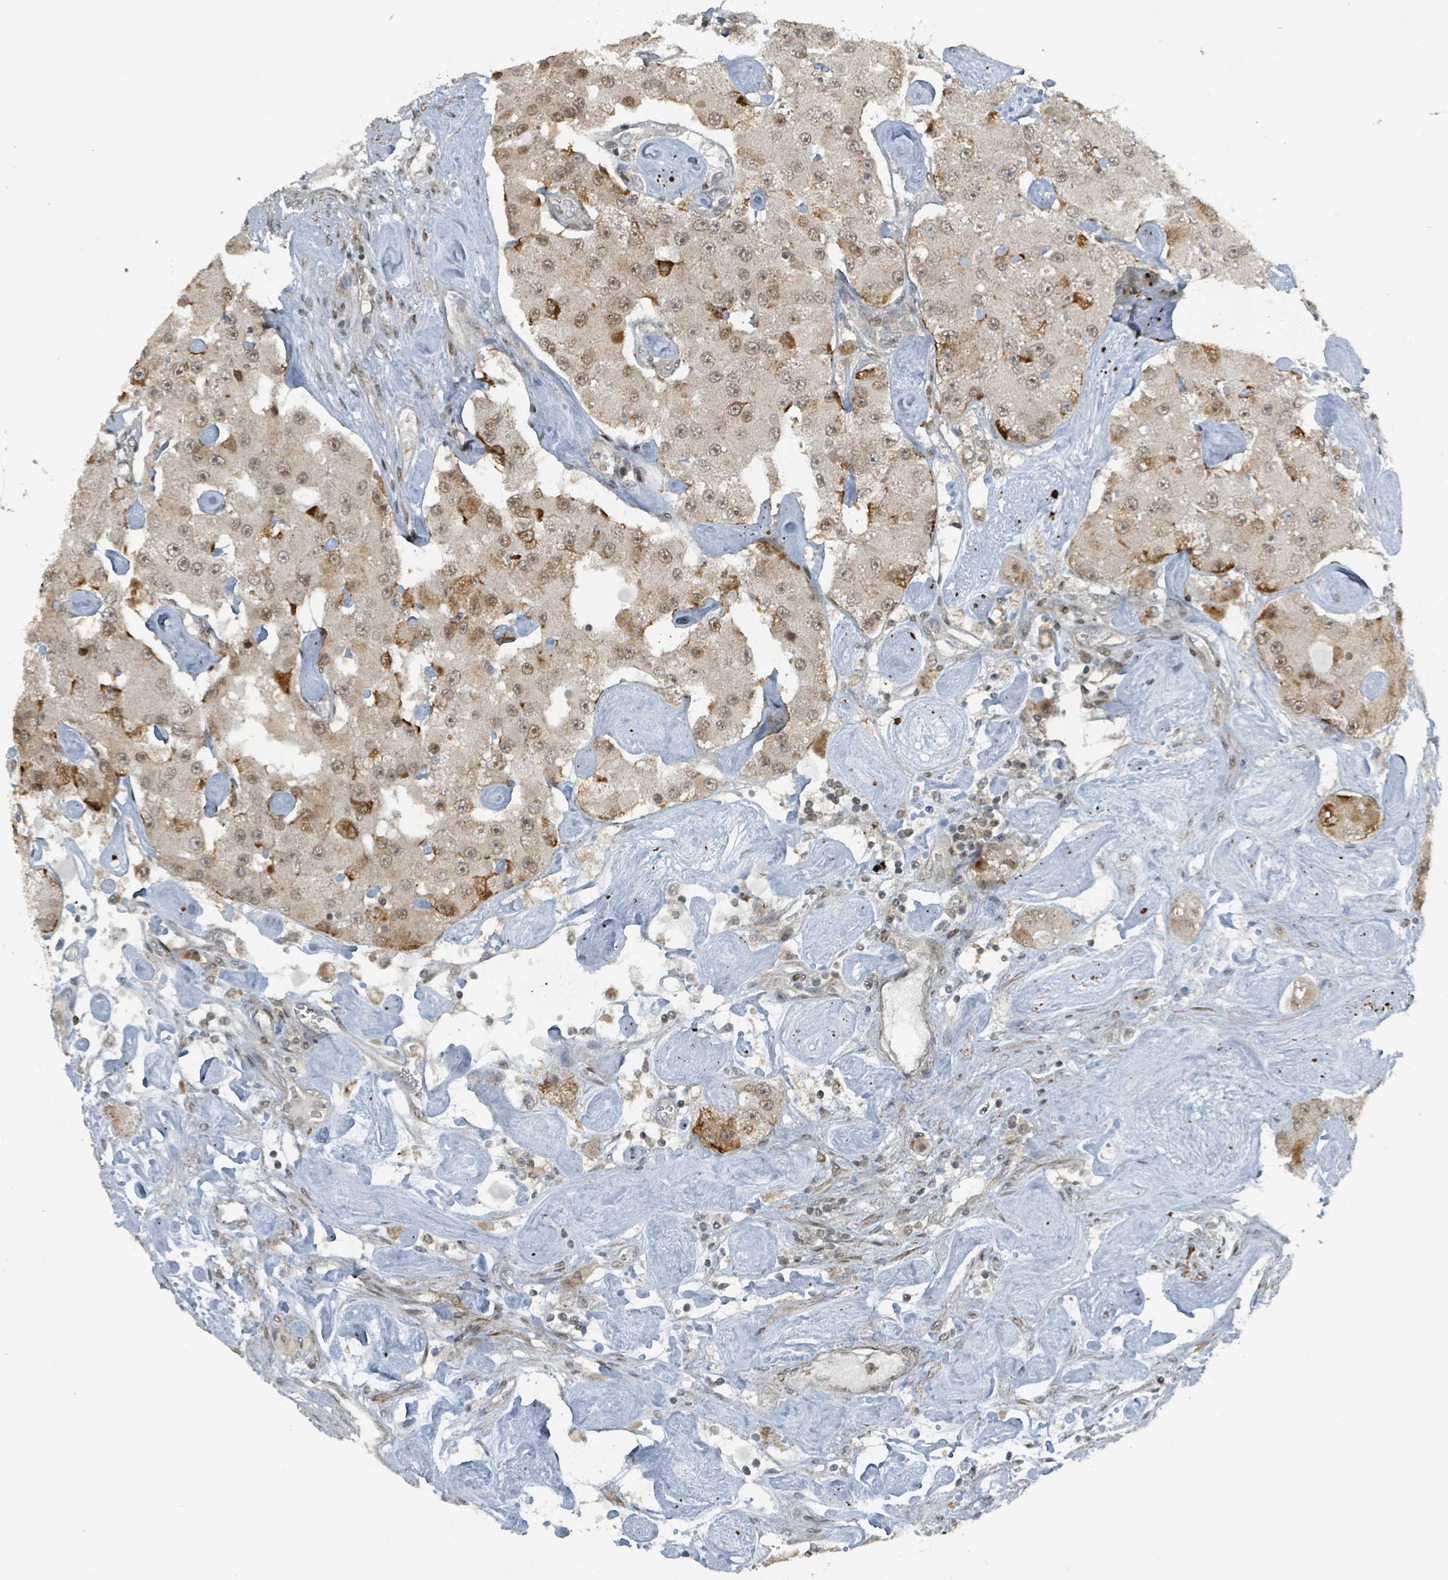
{"staining": {"intensity": "moderate", "quantity": "<25%", "location": "cytoplasmic/membranous,nuclear"}, "tissue": "carcinoid", "cell_type": "Tumor cells", "image_type": "cancer", "snomed": [{"axis": "morphology", "description": "Carcinoid, malignant, NOS"}, {"axis": "topography", "description": "Pancreas"}], "caption": "IHC of carcinoid (malignant) shows low levels of moderate cytoplasmic/membranous and nuclear expression in approximately <25% of tumor cells.", "gene": "PHIP", "patient": {"sex": "male", "age": 41}}